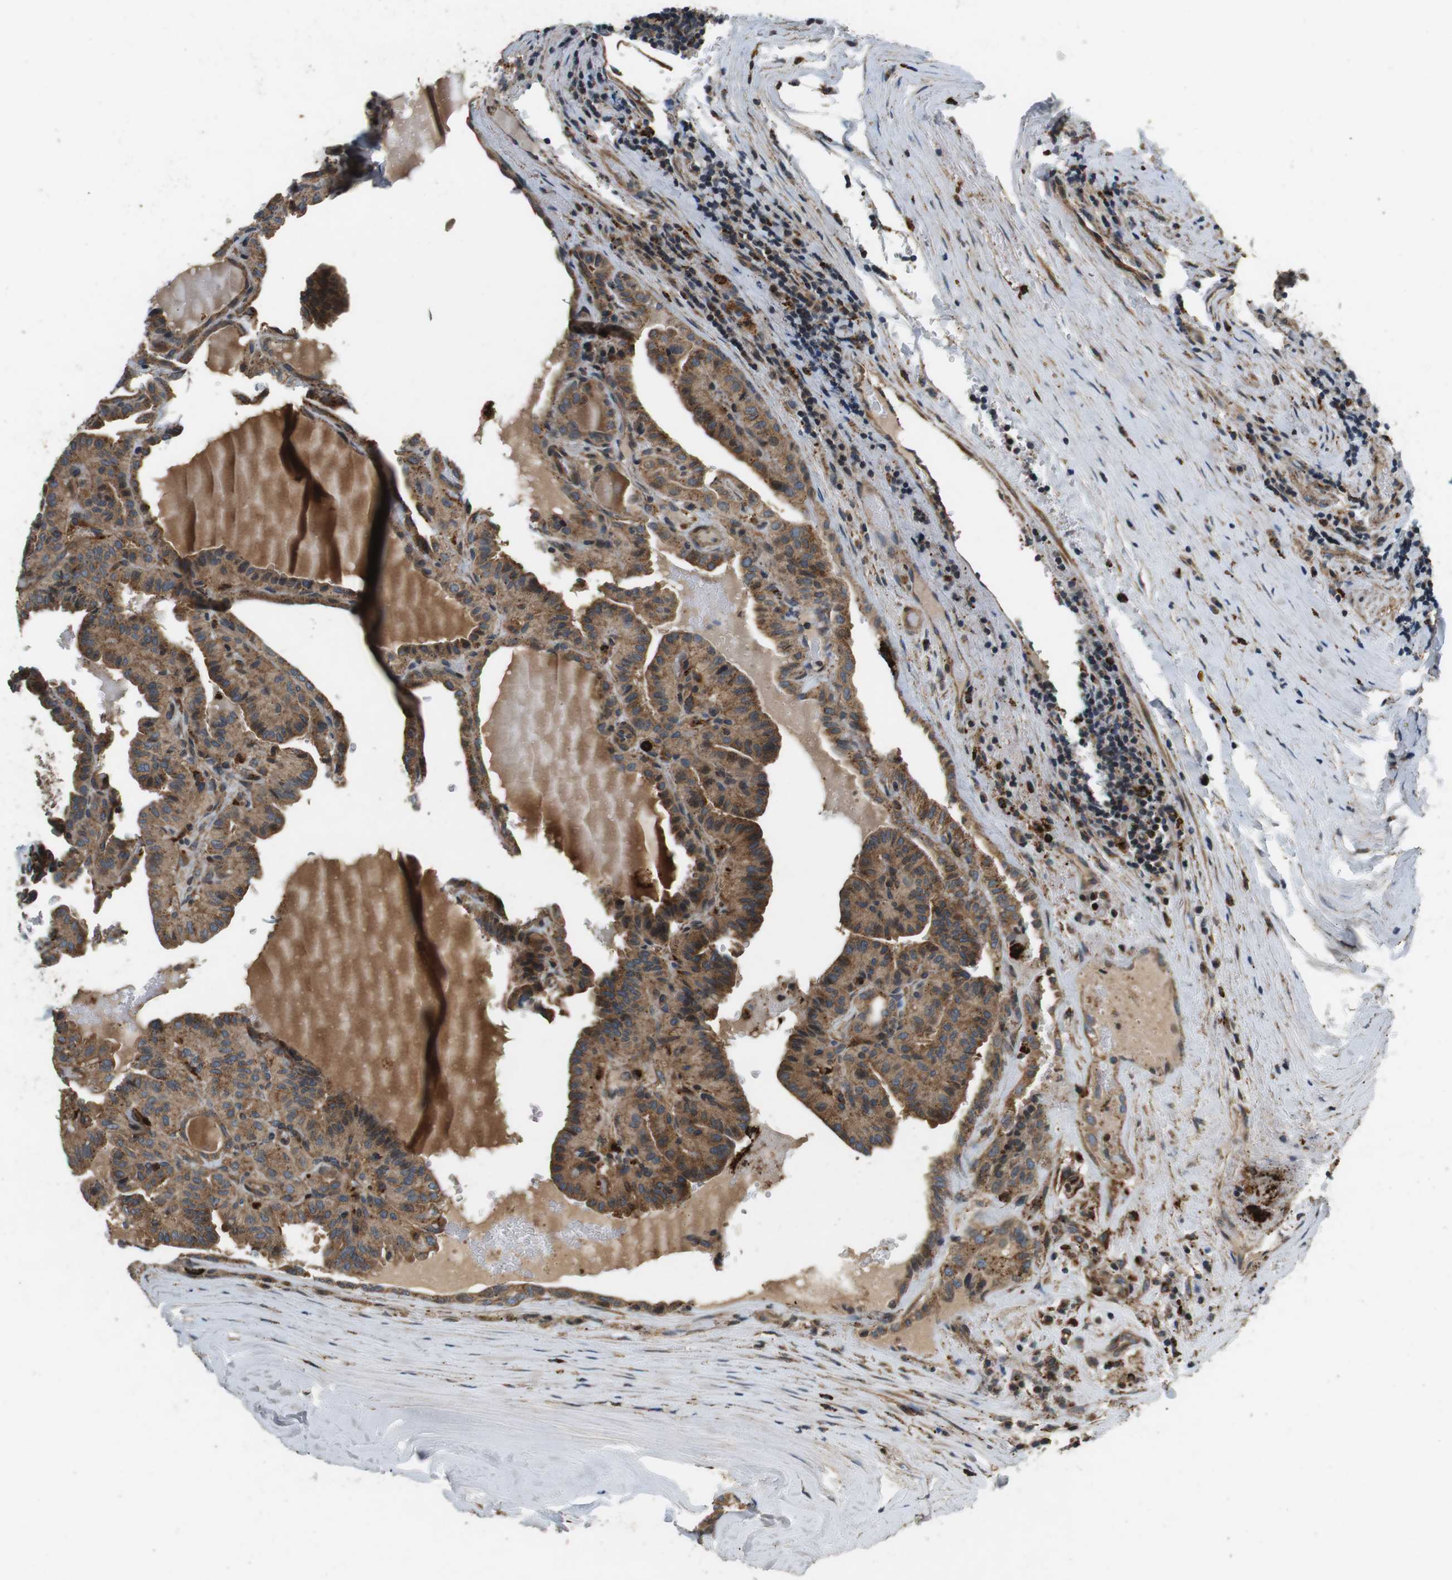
{"staining": {"intensity": "moderate", "quantity": ">75%", "location": "cytoplasmic/membranous"}, "tissue": "thyroid cancer", "cell_type": "Tumor cells", "image_type": "cancer", "snomed": [{"axis": "morphology", "description": "Papillary adenocarcinoma, NOS"}, {"axis": "topography", "description": "Thyroid gland"}], "caption": "DAB immunohistochemical staining of human thyroid cancer (papillary adenocarcinoma) reveals moderate cytoplasmic/membranous protein staining in about >75% of tumor cells.", "gene": "TXNRD1", "patient": {"sex": "male", "age": 77}}